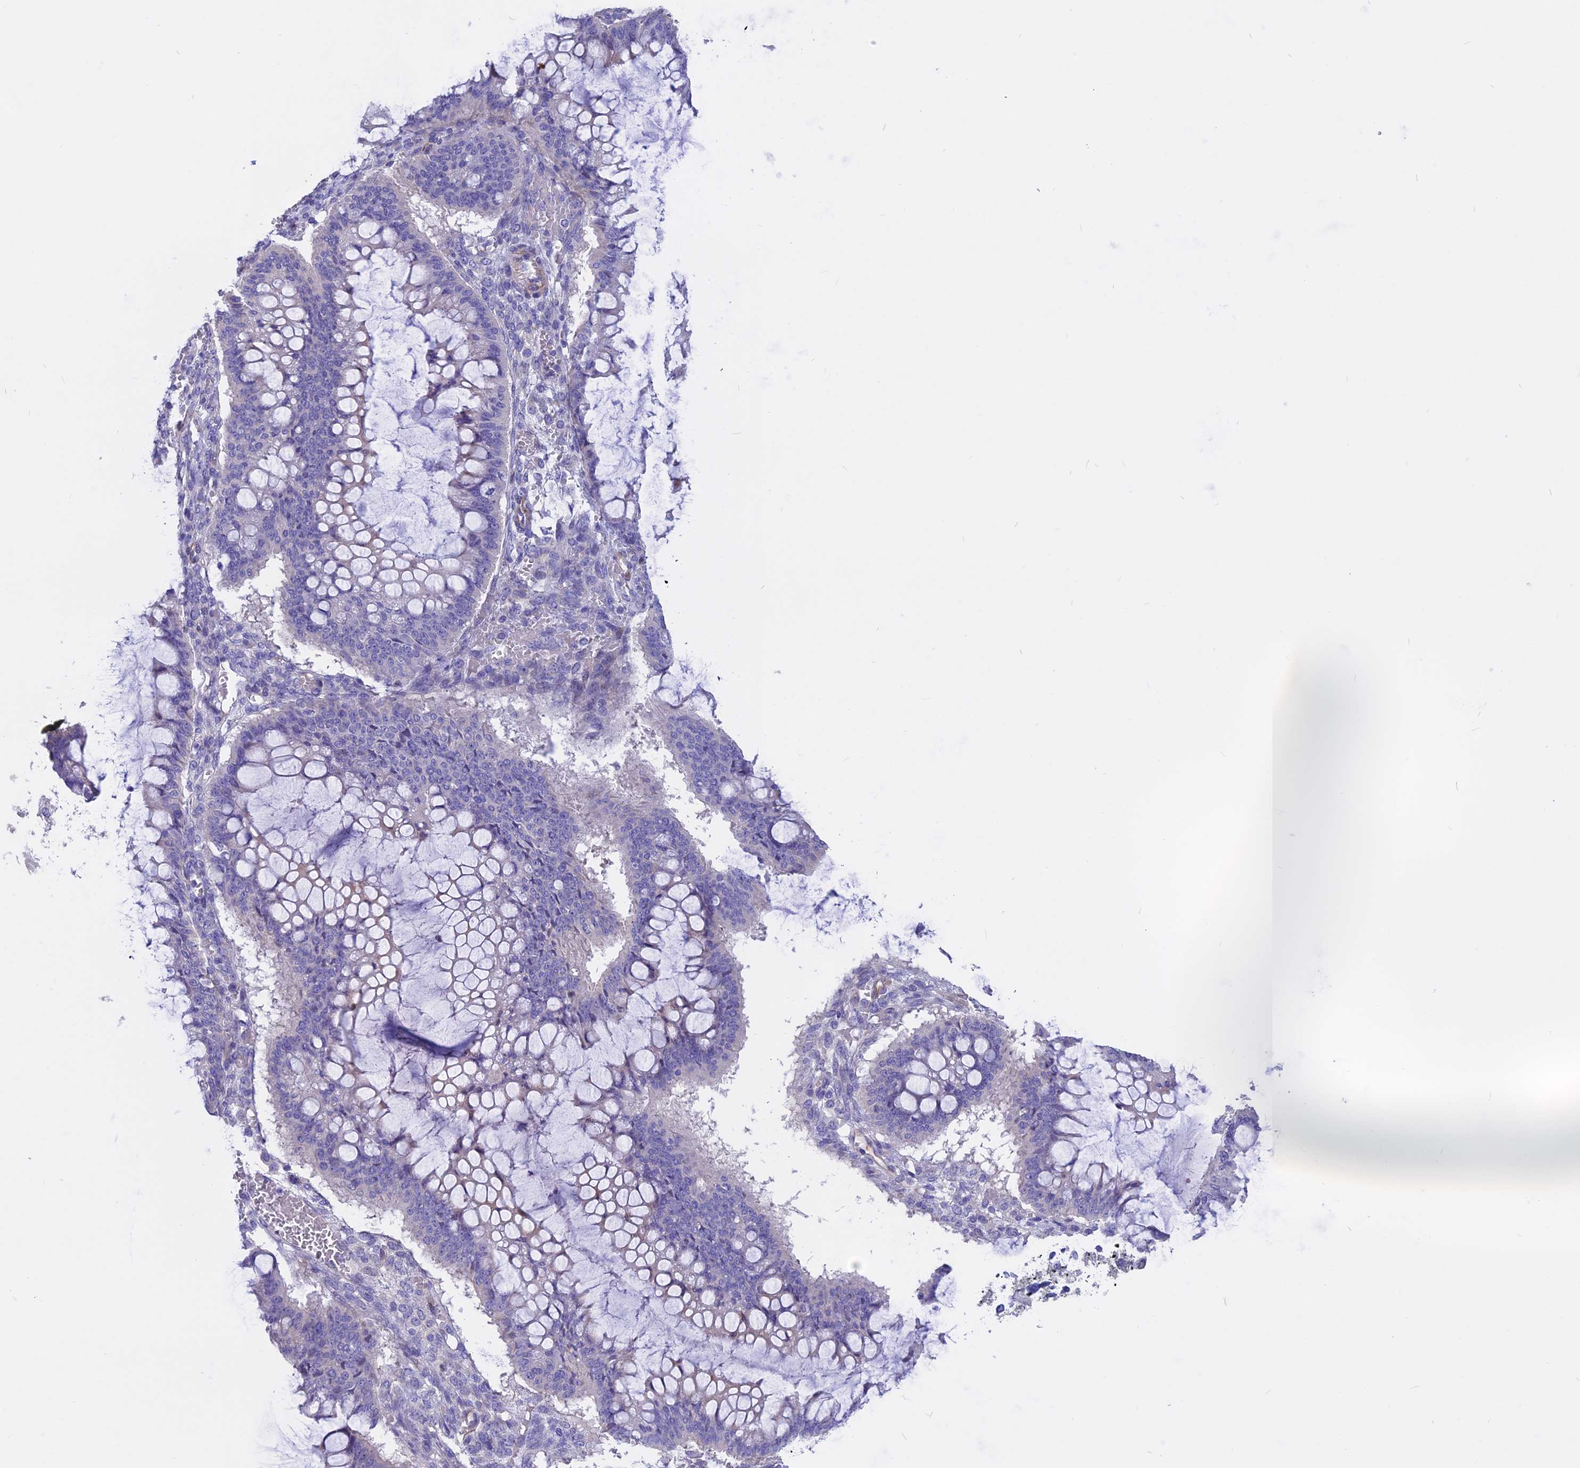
{"staining": {"intensity": "weak", "quantity": "<25%", "location": "cytoplasmic/membranous"}, "tissue": "ovarian cancer", "cell_type": "Tumor cells", "image_type": "cancer", "snomed": [{"axis": "morphology", "description": "Cystadenocarcinoma, mucinous, NOS"}, {"axis": "topography", "description": "Ovary"}], "caption": "This is an immunohistochemistry histopathology image of human ovarian cancer. There is no staining in tumor cells.", "gene": "TMEM138", "patient": {"sex": "female", "age": 73}}